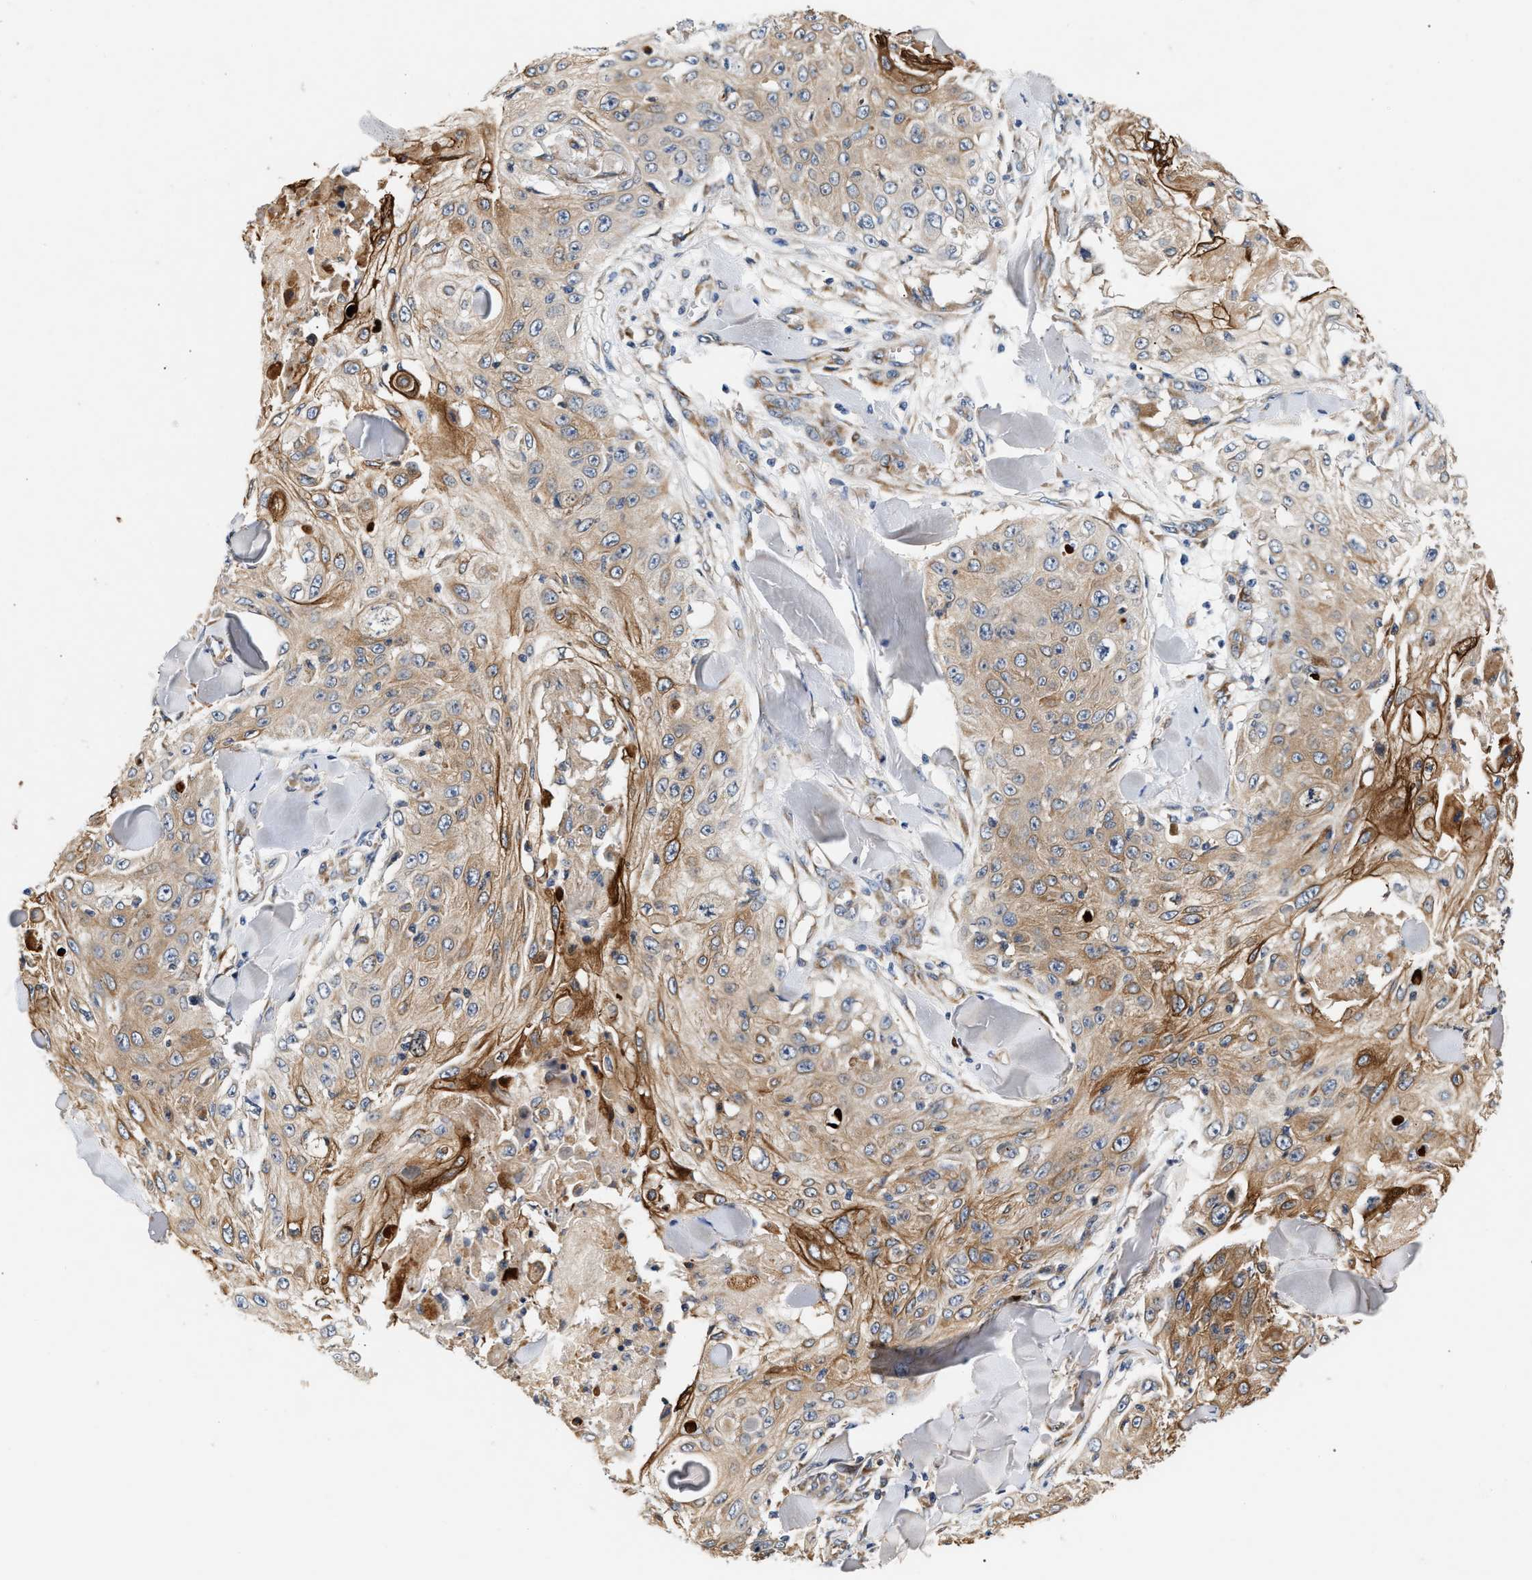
{"staining": {"intensity": "moderate", "quantity": ">75%", "location": "cytoplasmic/membranous"}, "tissue": "skin cancer", "cell_type": "Tumor cells", "image_type": "cancer", "snomed": [{"axis": "morphology", "description": "Squamous cell carcinoma, NOS"}, {"axis": "topography", "description": "Skin"}], "caption": "High-power microscopy captured an immunohistochemistry photomicrograph of skin cancer (squamous cell carcinoma), revealing moderate cytoplasmic/membranous staining in approximately >75% of tumor cells. The protein is shown in brown color, while the nuclei are stained blue.", "gene": "IFT74", "patient": {"sex": "male", "age": 86}}